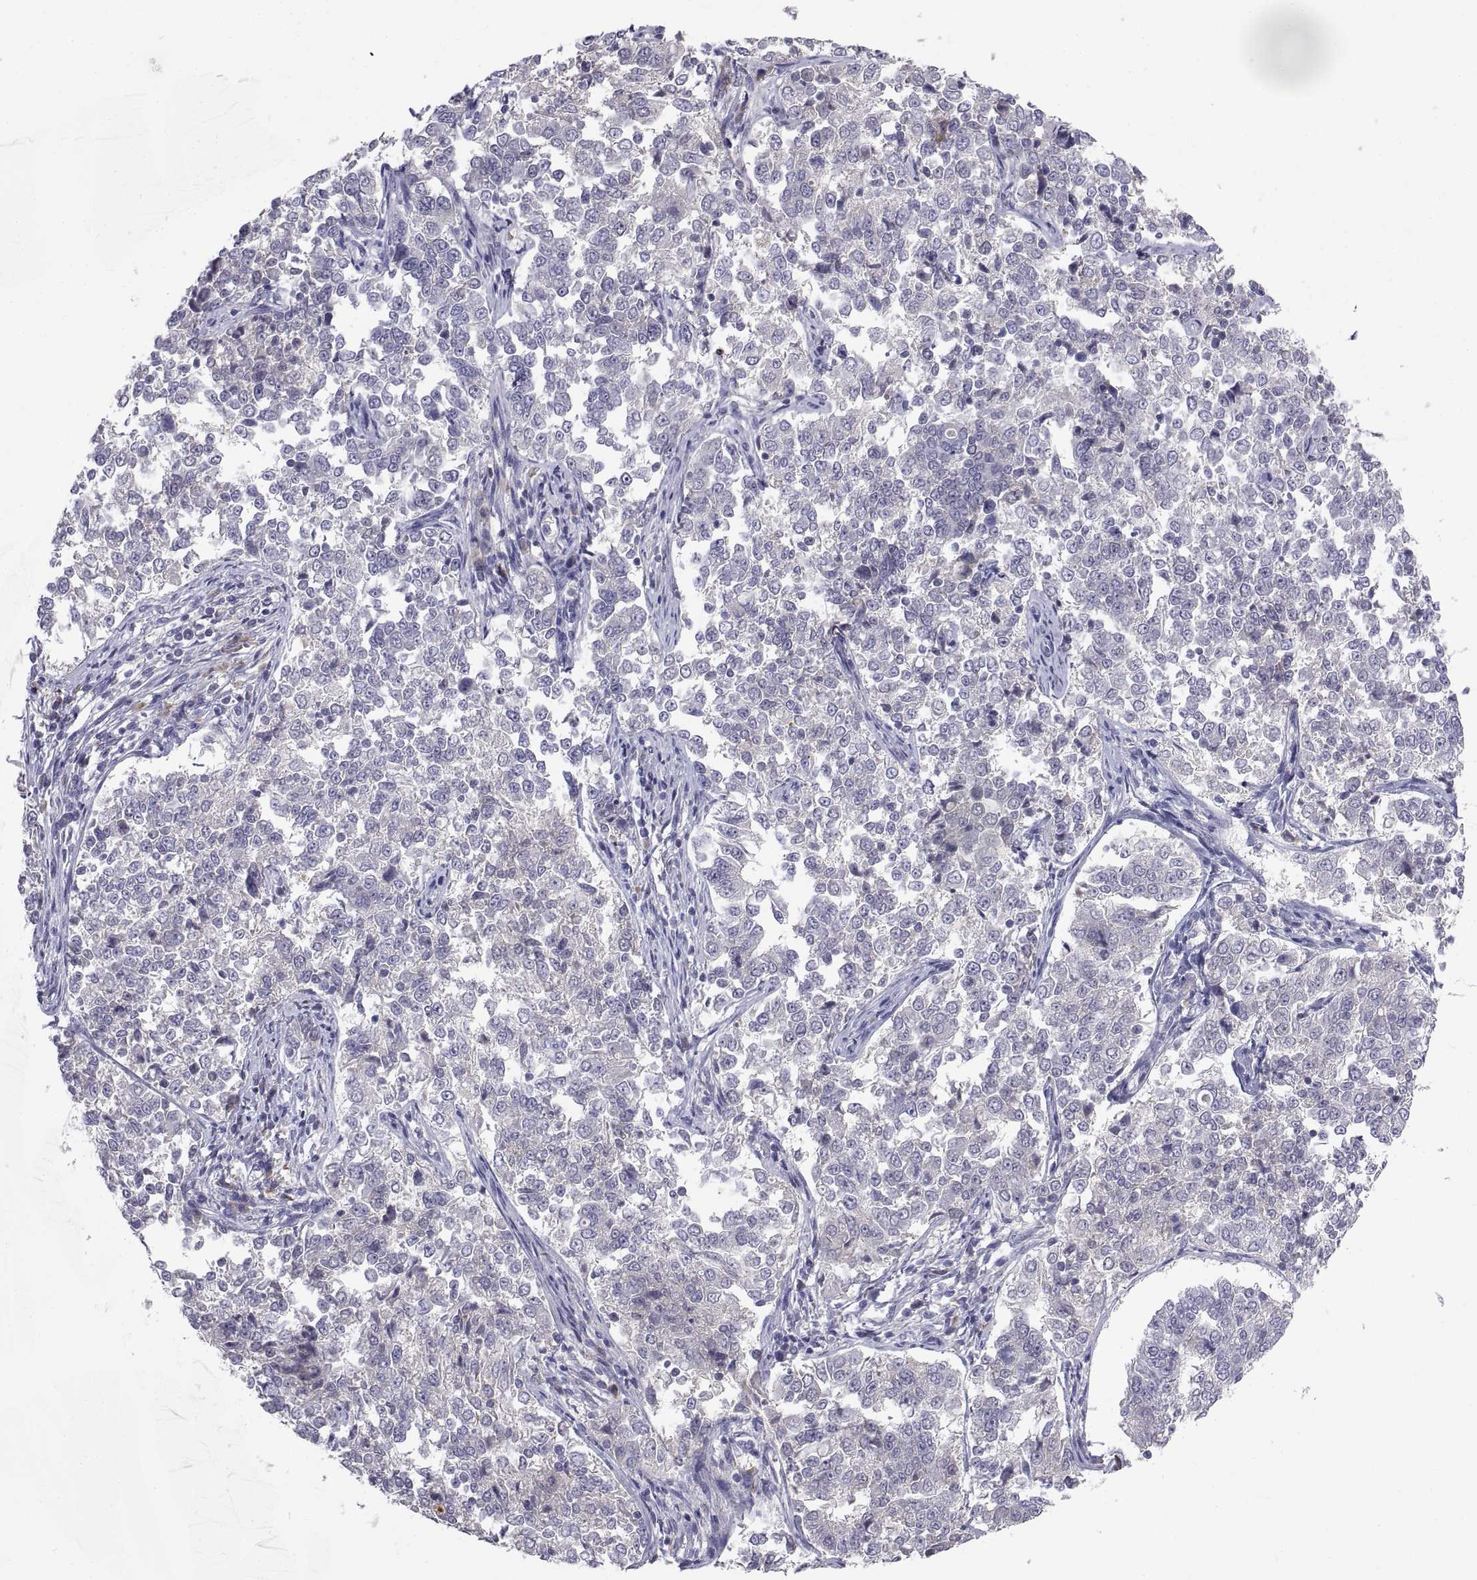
{"staining": {"intensity": "negative", "quantity": "none", "location": "none"}, "tissue": "endometrial cancer", "cell_type": "Tumor cells", "image_type": "cancer", "snomed": [{"axis": "morphology", "description": "Adenocarcinoma, NOS"}, {"axis": "topography", "description": "Endometrium"}], "caption": "A histopathology image of endometrial cancer stained for a protein exhibits no brown staining in tumor cells. (Brightfield microscopy of DAB immunohistochemistry (IHC) at high magnification).", "gene": "PKP1", "patient": {"sex": "female", "age": 43}}